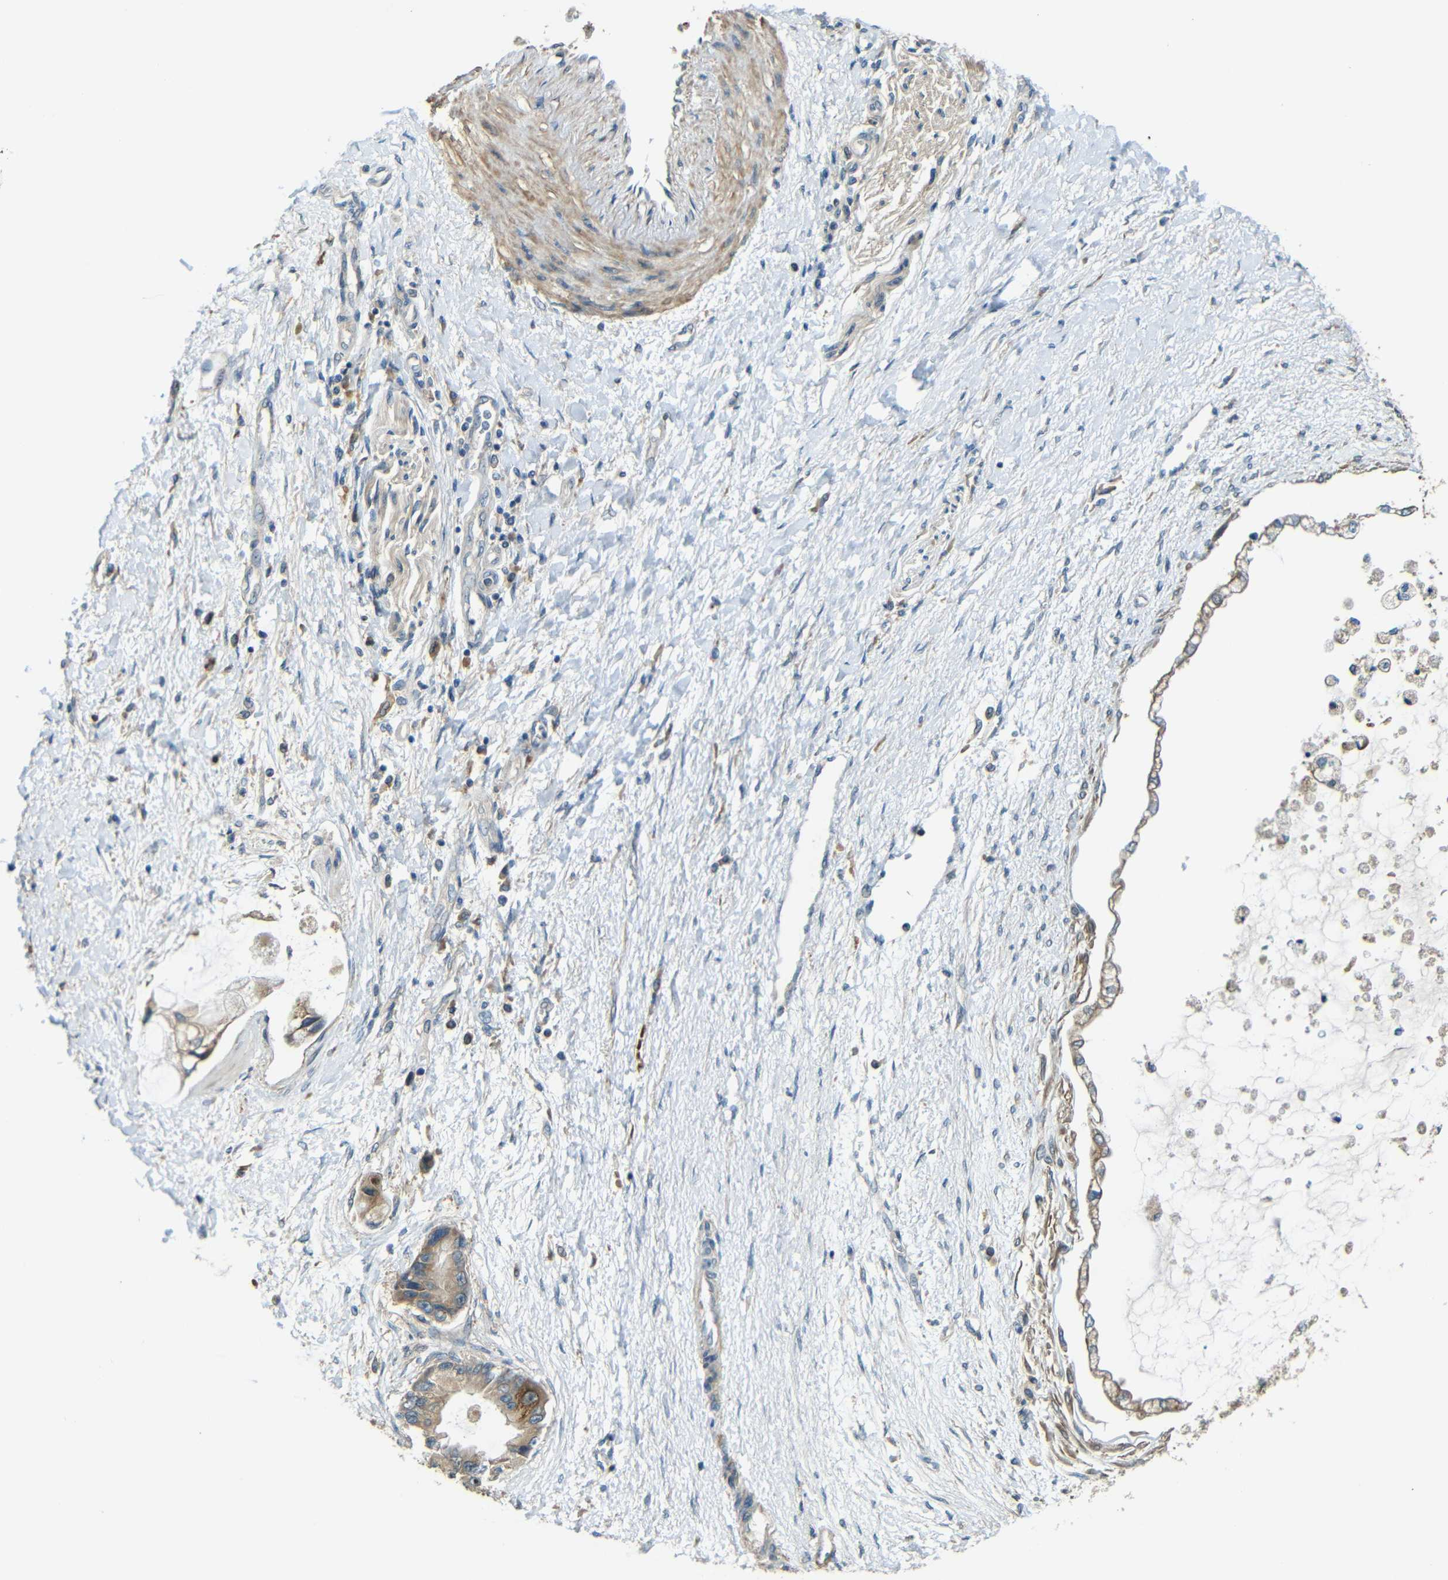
{"staining": {"intensity": "weak", "quantity": "25%-75%", "location": "cytoplasmic/membranous"}, "tissue": "liver cancer", "cell_type": "Tumor cells", "image_type": "cancer", "snomed": [{"axis": "morphology", "description": "Cholangiocarcinoma"}, {"axis": "topography", "description": "Liver"}], "caption": "Cholangiocarcinoma (liver) tissue exhibits weak cytoplasmic/membranous expression in about 25%-75% of tumor cells (DAB (3,3'-diaminobenzidine) = brown stain, brightfield microscopy at high magnification).", "gene": "FNDC3A", "patient": {"sex": "male", "age": 50}}